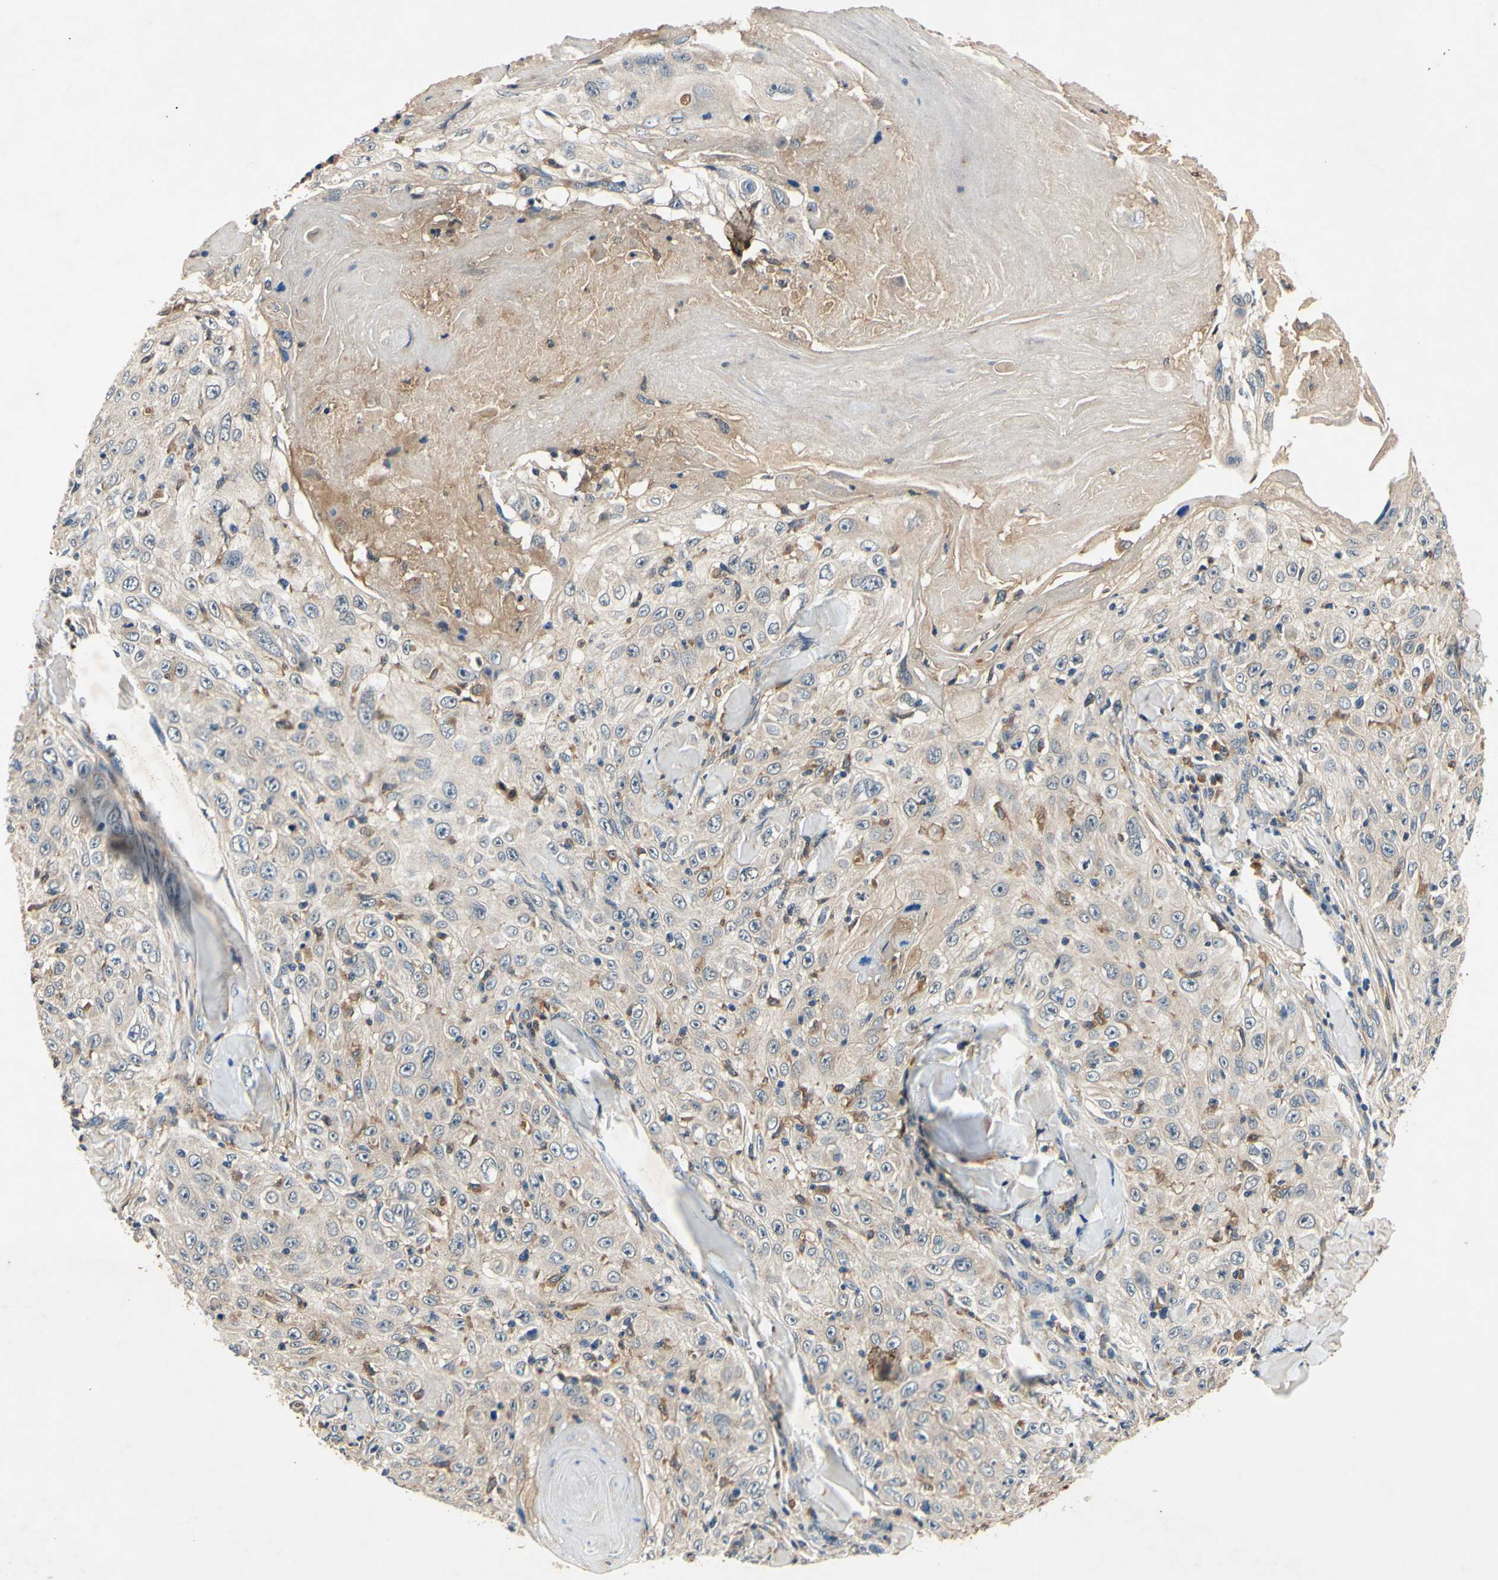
{"staining": {"intensity": "weak", "quantity": "<25%", "location": "cytoplasmic/membranous"}, "tissue": "skin cancer", "cell_type": "Tumor cells", "image_type": "cancer", "snomed": [{"axis": "morphology", "description": "Squamous cell carcinoma, NOS"}, {"axis": "topography", "description": "Skin"}], "caption": "Immunohistochemistry (IHC) of squamous cell carcinoma (skin) displays no expression in tumor cells. (Stains: DAB immunohistochemistry with hematoxylin counter stain, Microscopy: brightfield microscopy at high magnification).", "gene": "PLA2G4A", "patient": {"sex": "male", "age": 86}}